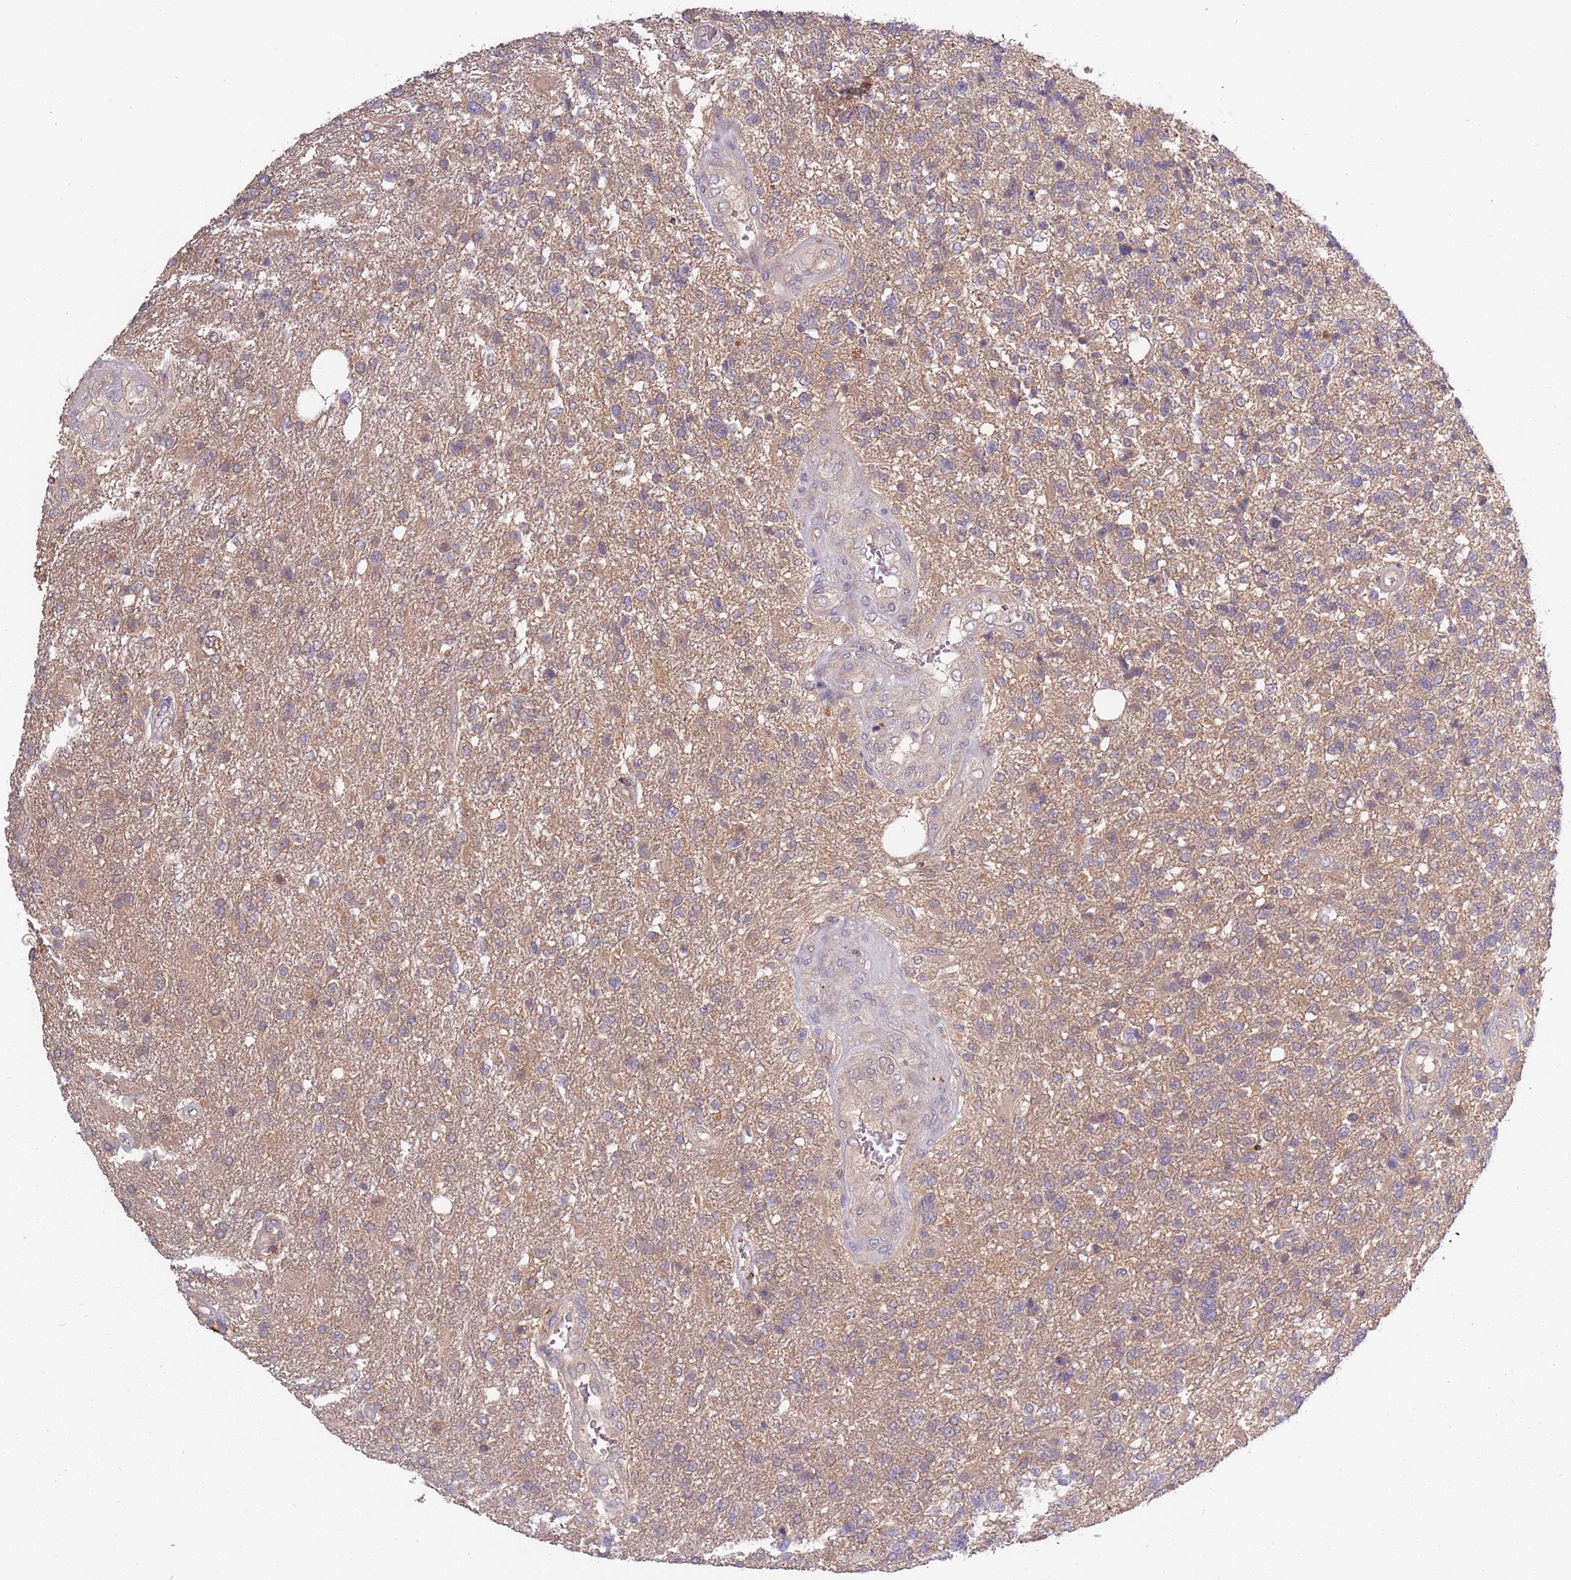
{"staining": {"intensity": "weak", "quantity": "25%-75%", "location": "cytoplasmic/membranous"}, "tissue": "glioma", "cell_type": "Tumor cells", "image_type": "cancer", "snomed": [{"axis": "morphology", "description": "Glioma, malignant, High grade"}, {"axis": "topography", "description": "Brain"}], "caption": "IHC image of human malignant glioma (high-grade) stained for a protein (brown), which exhibits low levels of weak cytoplasmic/membranous staining in approximately 25%-75% of tumor cells.", "gene": "USP32", "patient": {"sex": "male", "age": 56}}